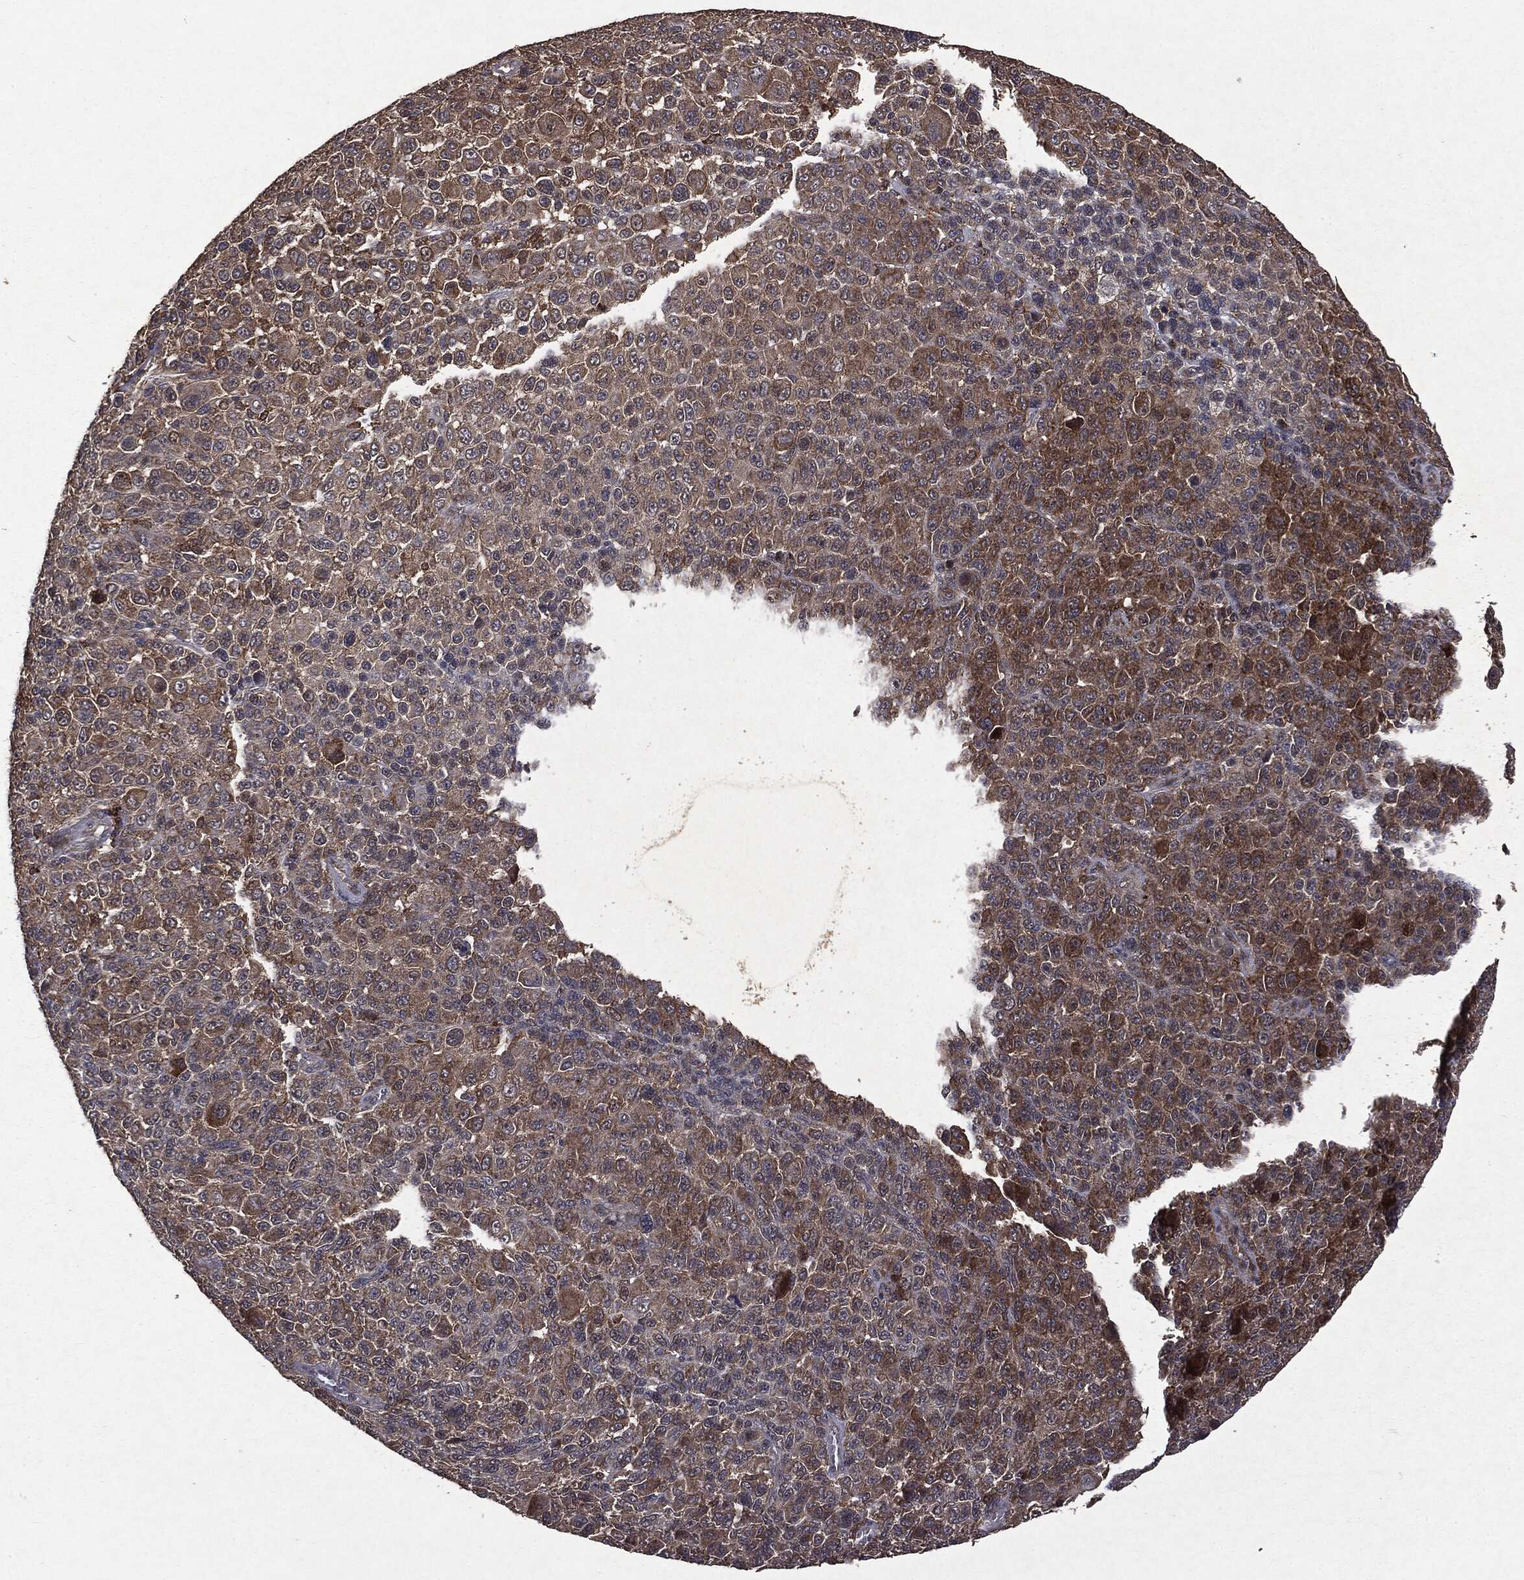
{"staining": {"intensity": "moderate", "quantity": "<25%", "location": "cytoplasmic/membranous"}, "tissue": "melanoma", "cell_type": "Tumor cells", "image_type": "cancer", "snomed": [{"axis": "morphology", "description": "Malignant melanoma, NOS"}, {"axis": "topography", "description": "Skin"}], "caption": "Immunohistochemistry photomicrograph of neoplastic tissue: malignant melanoma stained using immunohistochemistry (IHC) exhibits low levels of moderate protein expression localized specifically in the cytoplasmic/membranous of tumor cells, appearing as a cytoplasmic/membranous brown color.", "gene": "PTEN", "patient": {"sex": "female", "age": 57}}